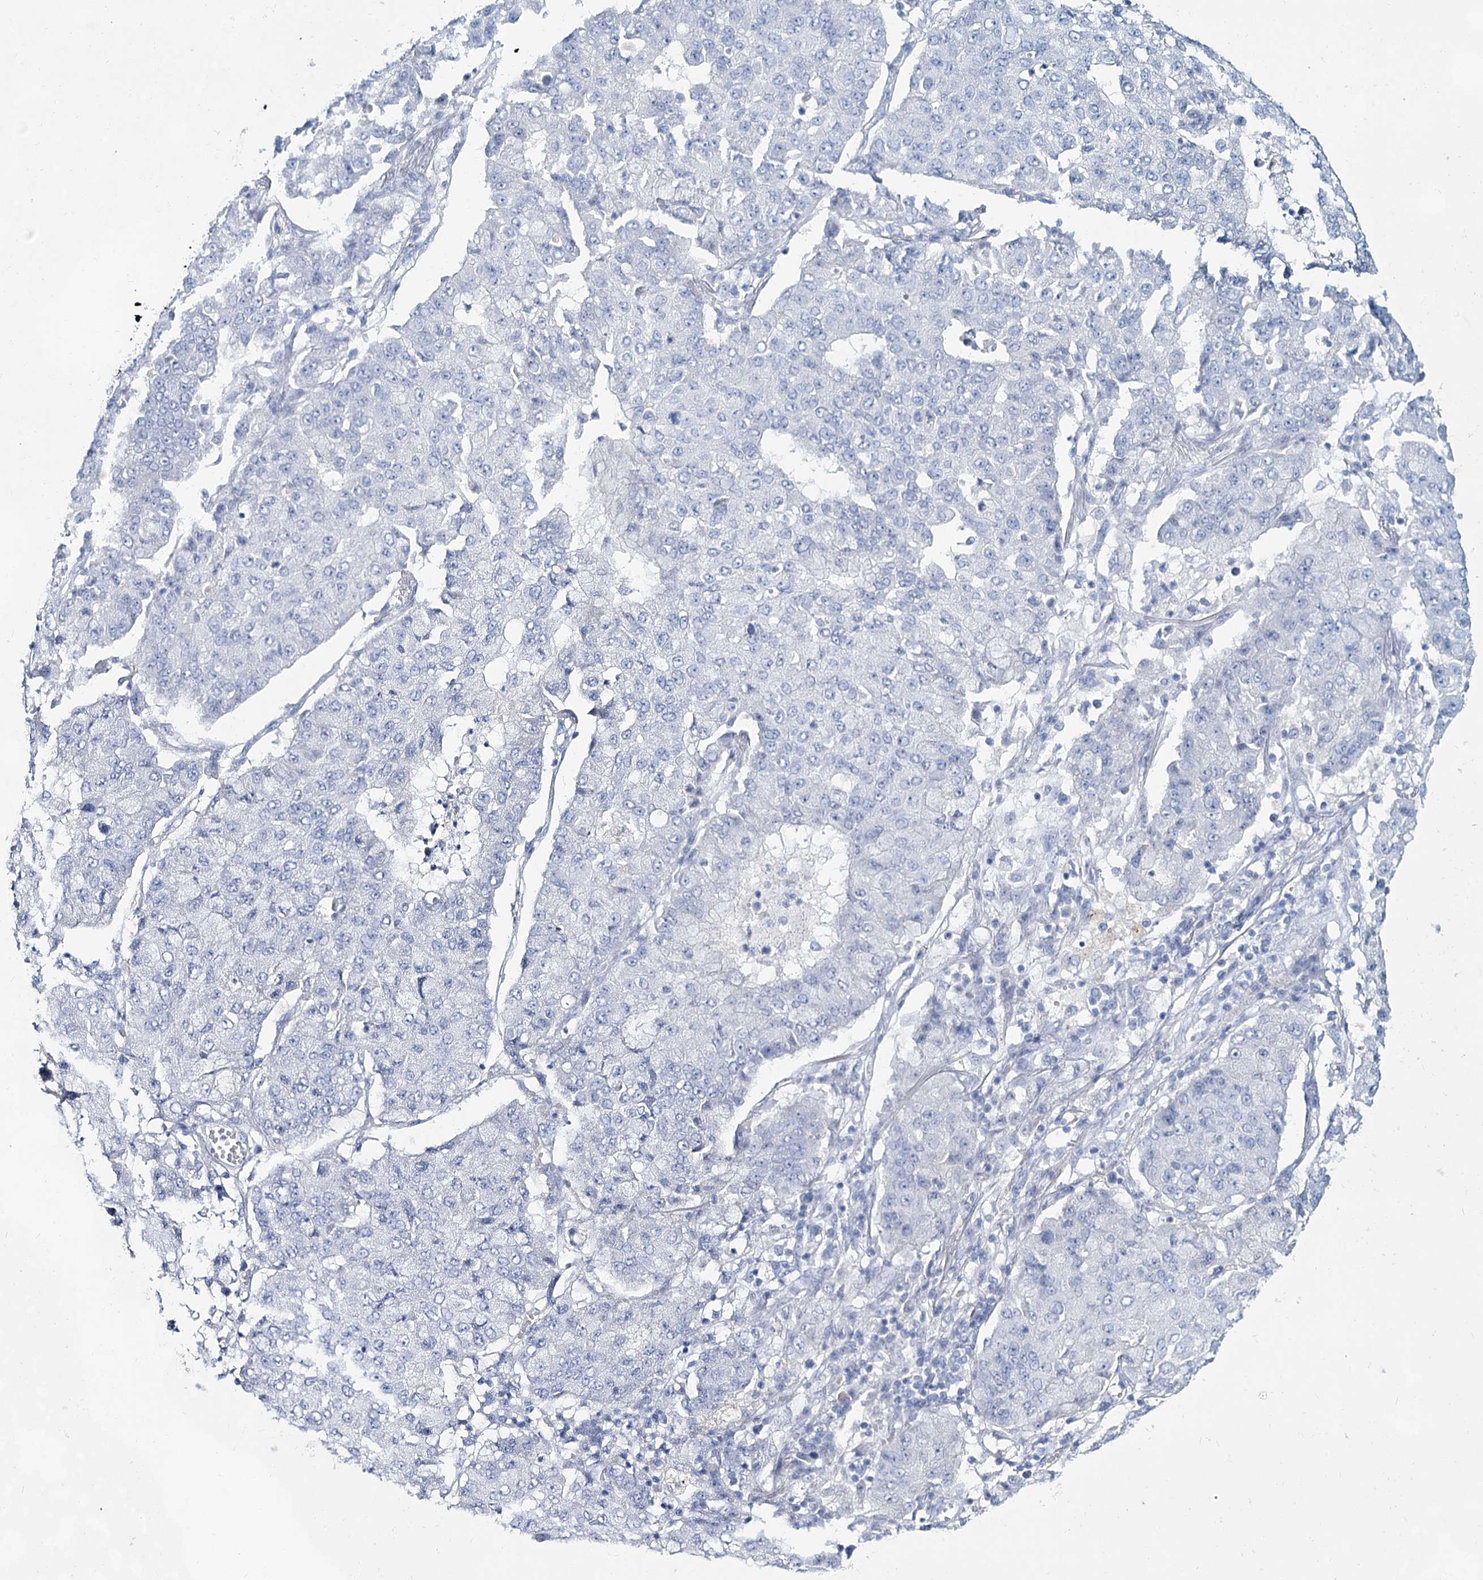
{"staining": {"intensity": "negative", "quantity": "none", "location": "none"}, "tissue": "lung cancer", "cell_type": "Tumor cells", "image_type": "cancer", "snomed": [{"axis": "morphology", "description": "Squamous cell carcinoma, NOS"}, {"axis": "topography", "description": "Lung"}], "caption": "Immunohistochemical staining of lung squamous cell carcinoma exhibits no significant expression in tumor cells.", "gene": "SLC17A2", "patient": {"sex": "male", "age": 74}}